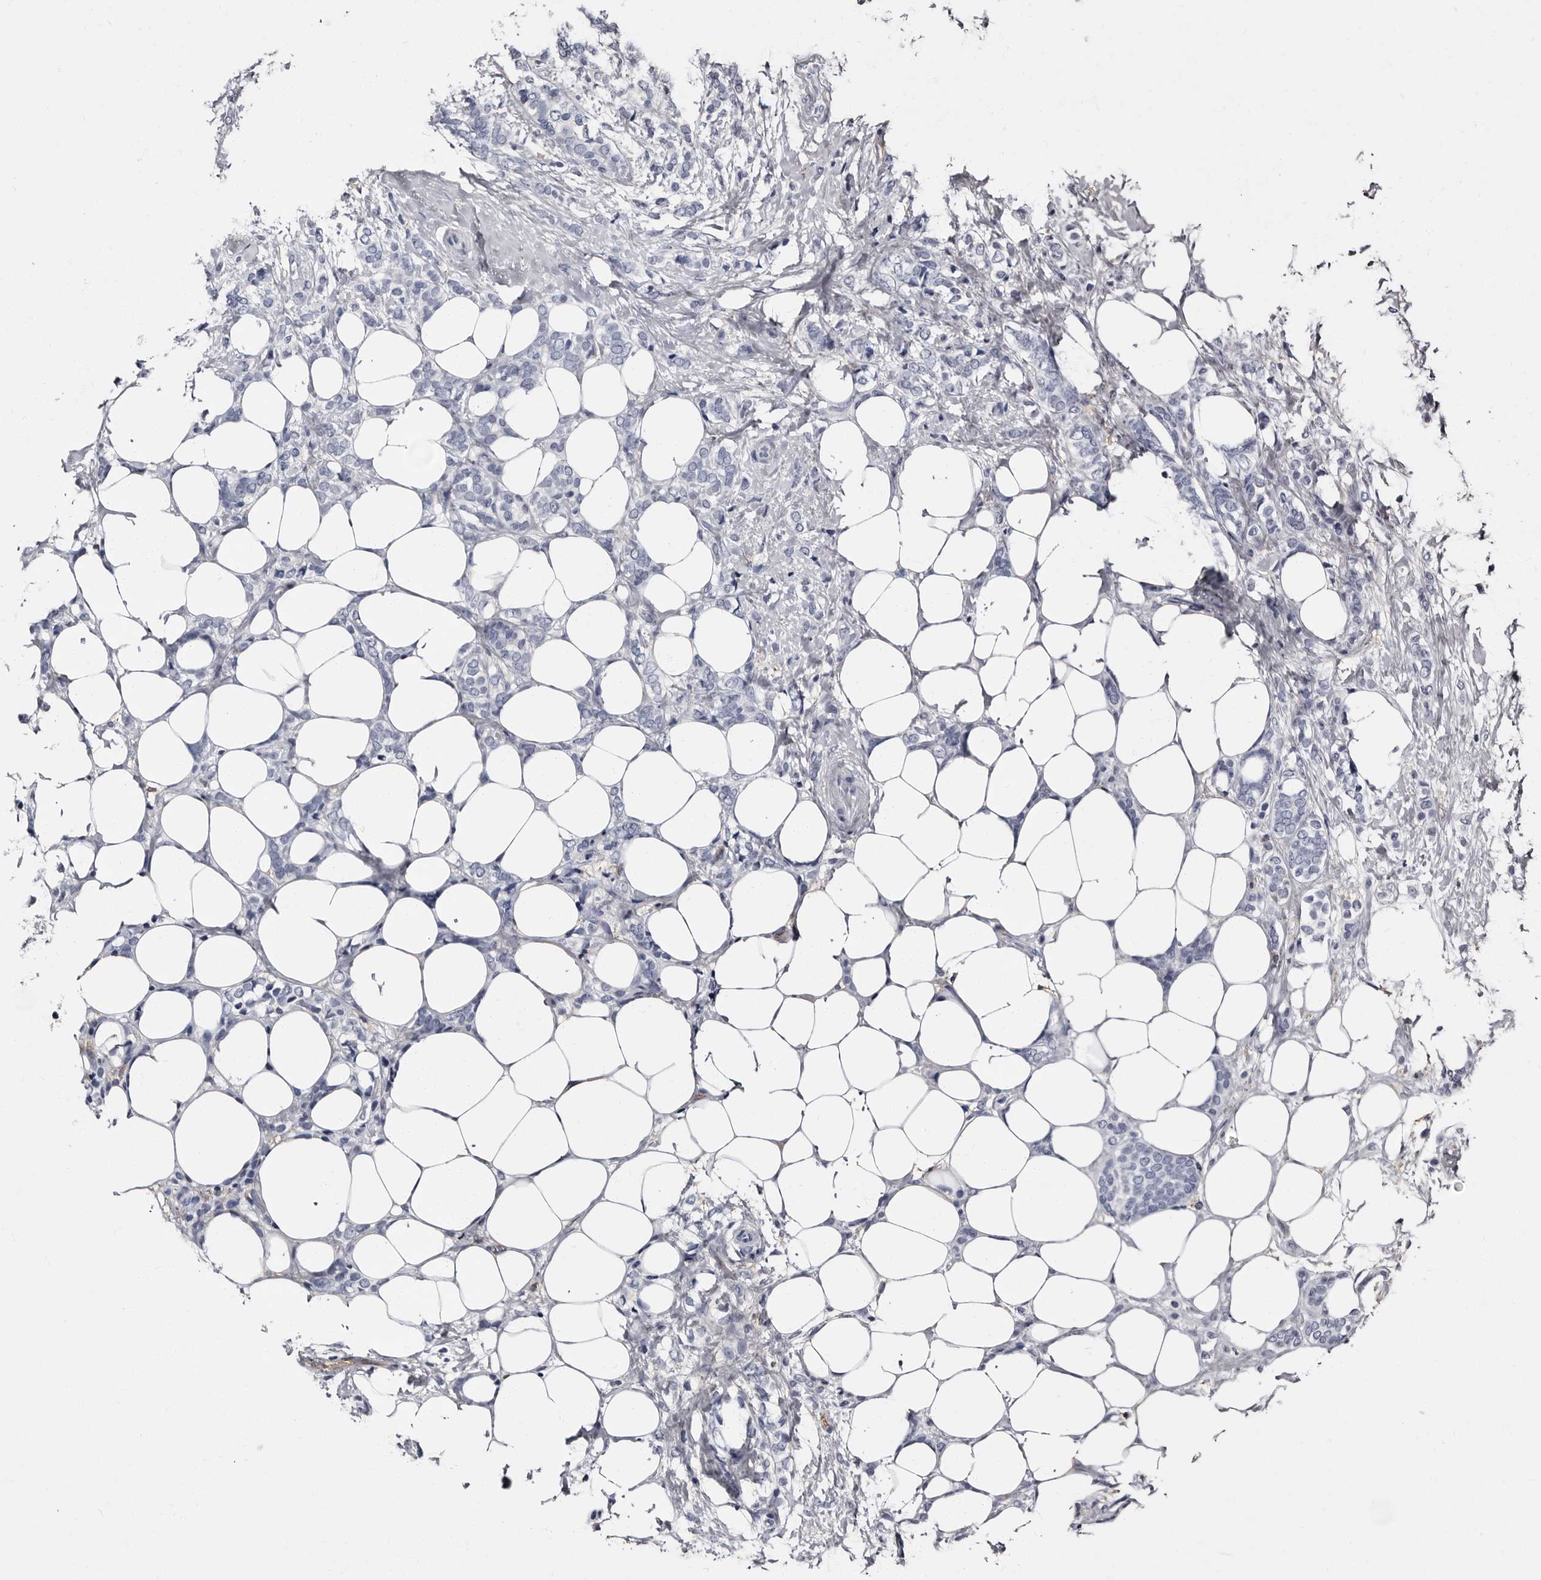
{"staining": {"intensity": "negative", "quantity": "none", "location": "none"}, "tissue": "breast cancer", "cell_type": "Tumor cells", "image_type": "cancer", "snomed": [{"axis": "morphology", "description": "Lobular carcinoma"}, {"axis": "topography", "description": "Breast"}], "caption": "Immunohistochemistry micrograph of neoplastic tissue: human breast lobular carcinoma stained with DAB reveals no significant protein positivity in tumor cells.", "gene": "EPB41L3", "patient": {"sex": "female", "age": 50}}